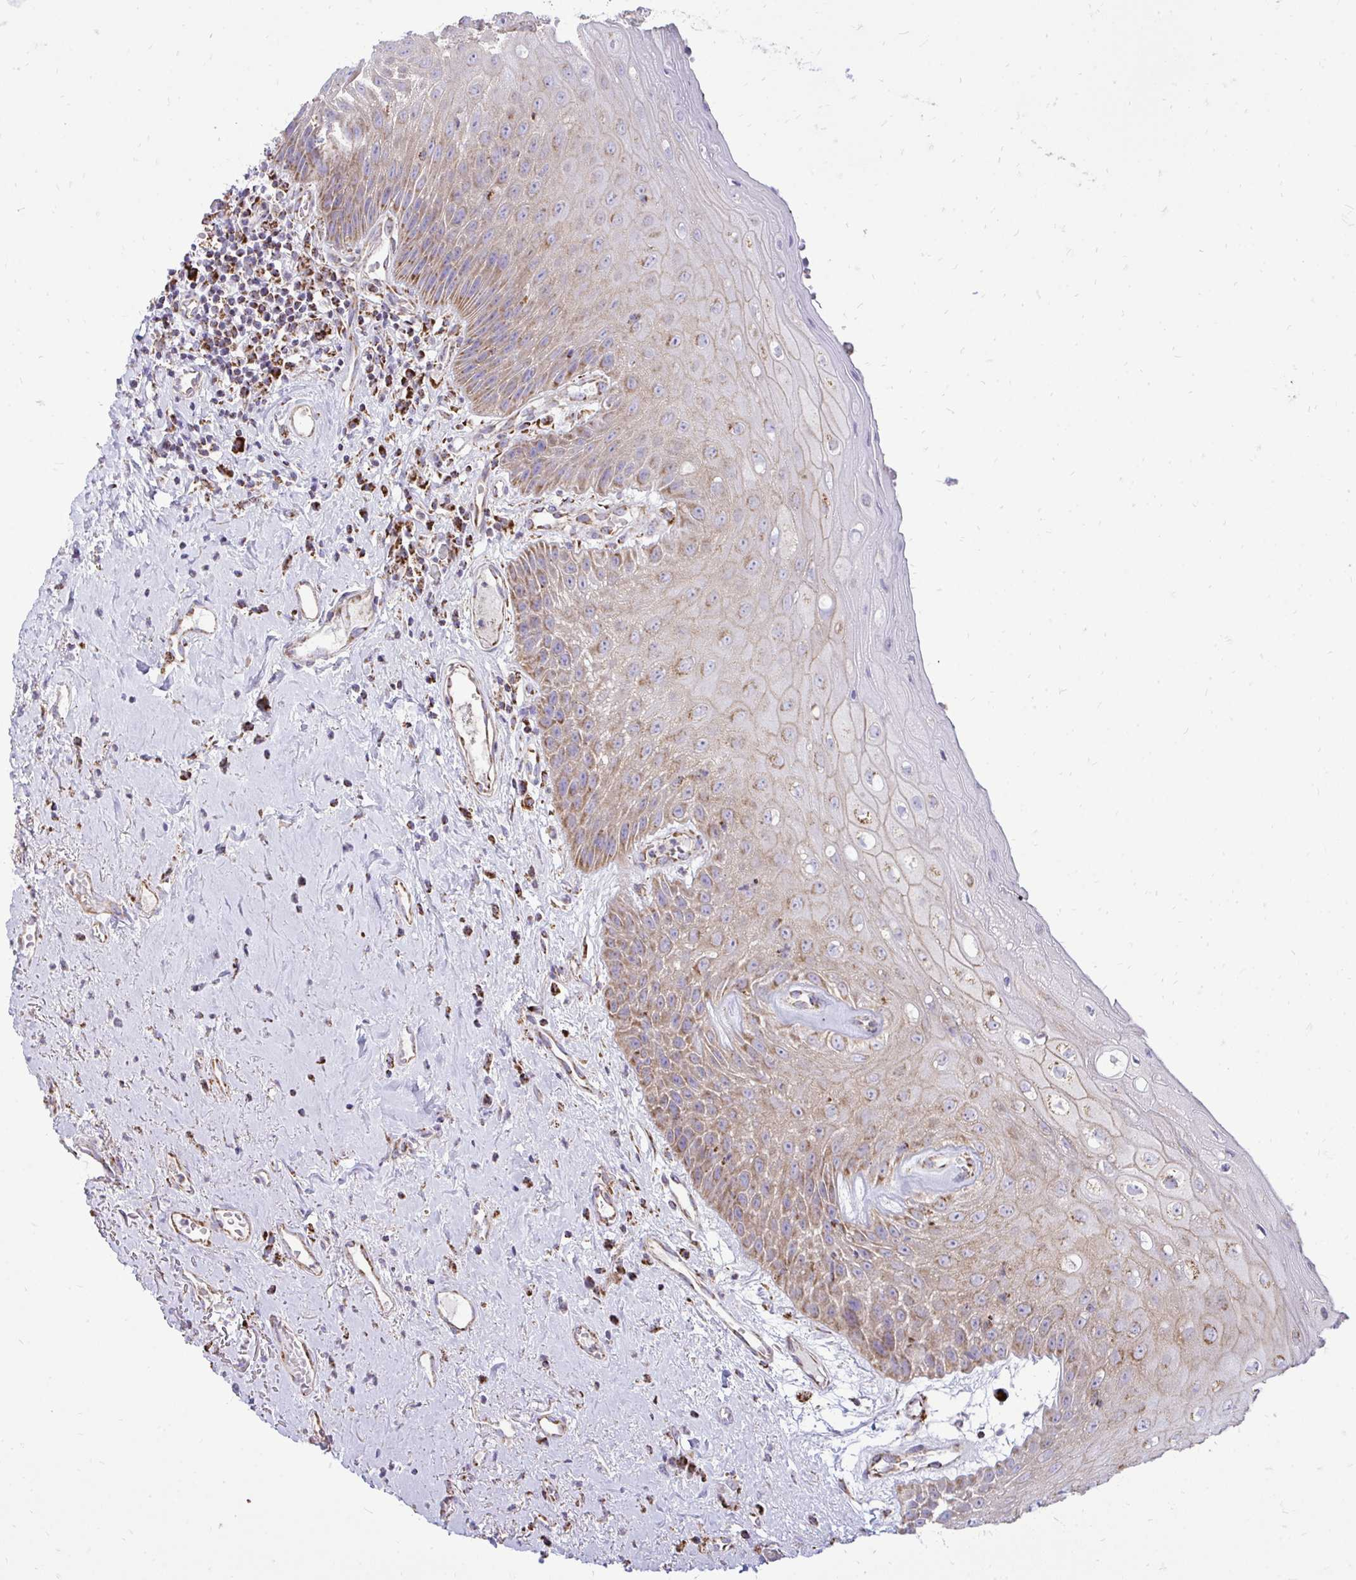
{"staining": {"intensity": "moderate", "quantity": "<25%", "location": "cytoplasmic/membranous"}, "tissue": "oral mucosa", "cell_type": "Squamous epithelial cells", "image_type": "normal", "snomed": [{"axis": "morphology", "description": "Normal tissue, NOS"}, {"axis": "morphology", "description": "Squamous cell carcinoma, NOS"}, {"axis": "topography", "description": "Oral tissue"}, {"axis": "topography", "description": "Peripheral nerve tissue"}, {"axis": "topography", "description": "Head-Neck"}], "caption": "Unremarkable oral mucosa demonstrates moderate cytoplasmic/membranous positivity in about <25% of squamous epithelial cells The staining was performed using DAB to visualize the protein expression in brown, while the nuclei were stained in blue with hematoxylin (Magnification: 20x)..", "gene": "SPTBN2", "patient": {"sex": "female", "age": 59}}